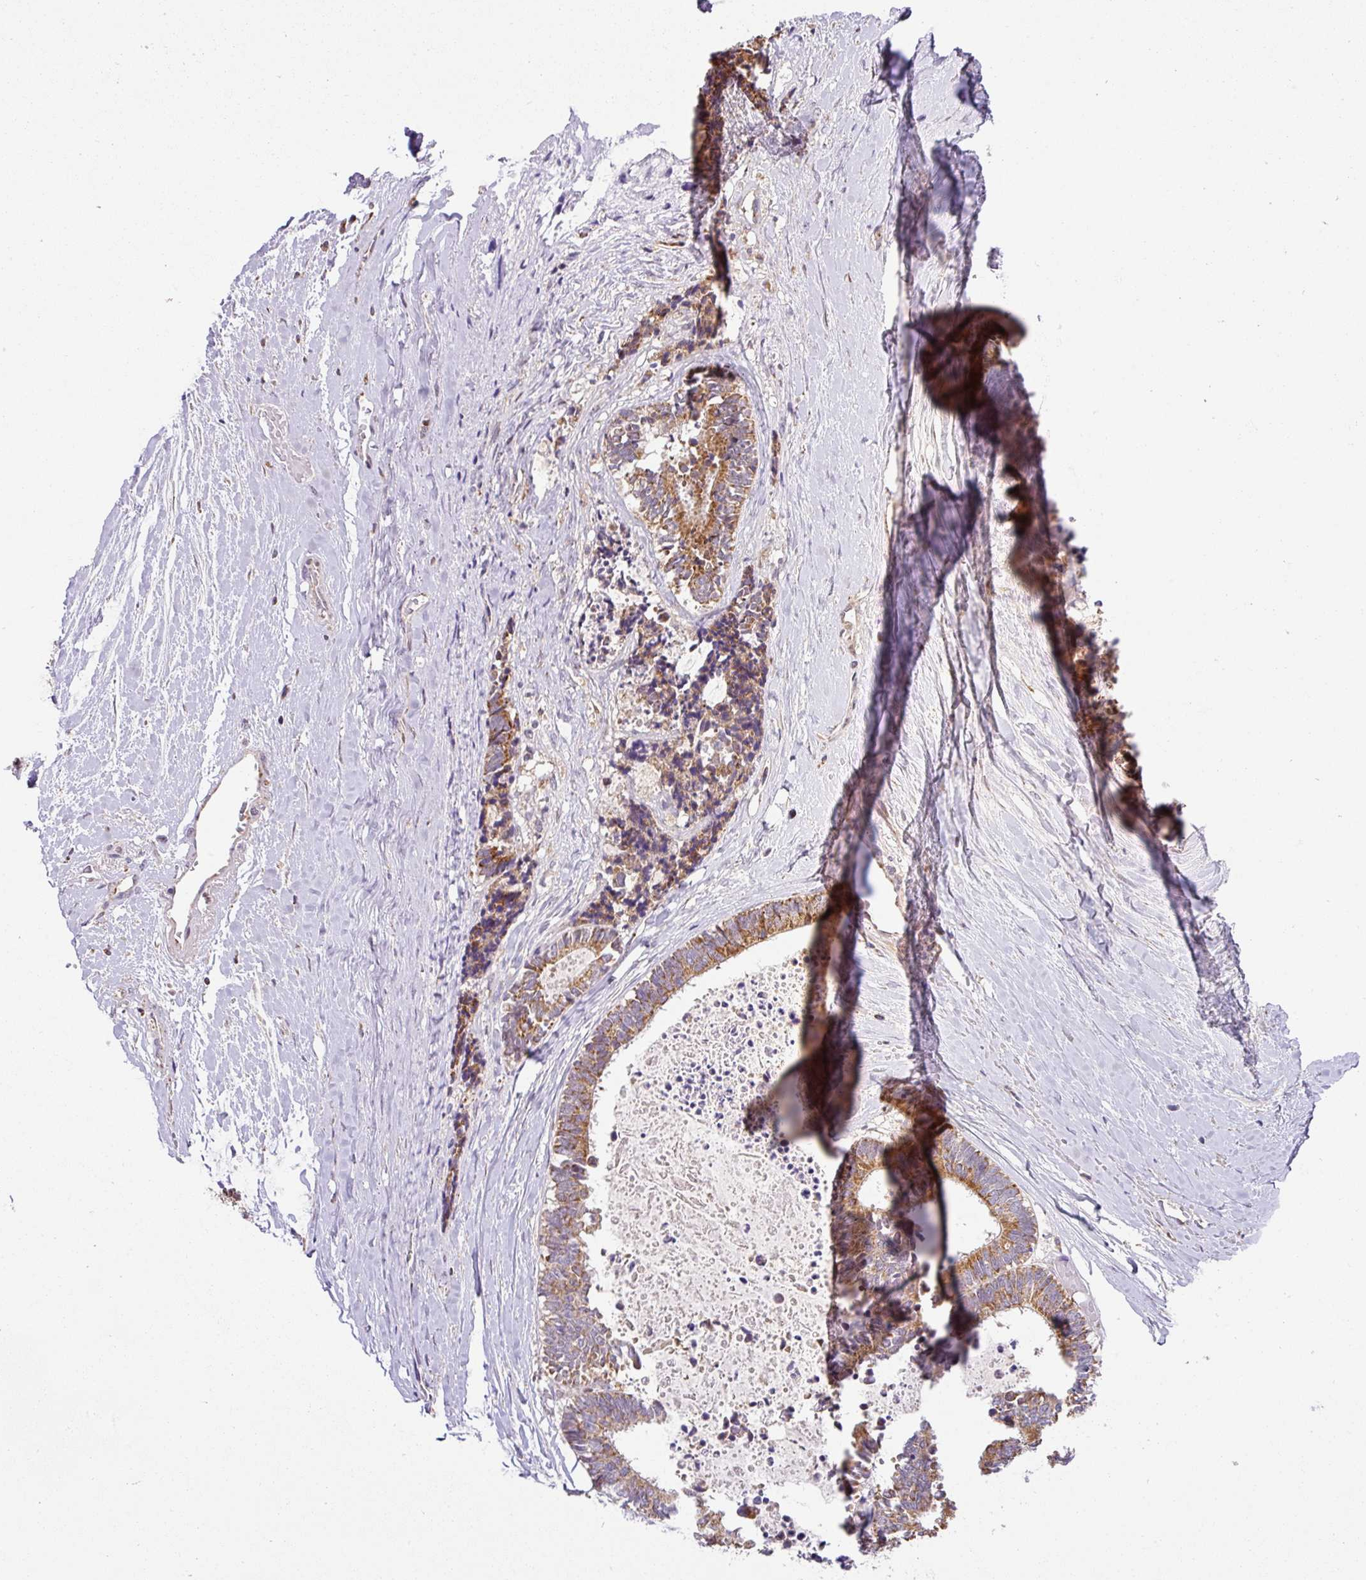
{"staining": {"intensity": "strong", "quantity": "25%-75%", "location": "cytoplasmic/membranous"}, "tissue": "colorectal cancer", "cell_type": "Tumor cells", "image_type": "cancer", "snomed": [{"axis": "morphology", "description": "Adenocarcinoma, NOS"}, {"axis": "topography", "description": "Colon"}, {"axis": "topography", "description": "Rectum"}], "caption": "Colorectal adenocarcinoma stained for a protein shows strong cytoplasmic/membranous positivity in tumor cells.", "gene": "SARS2", "patient": {"sex": "male", "age": 57}}